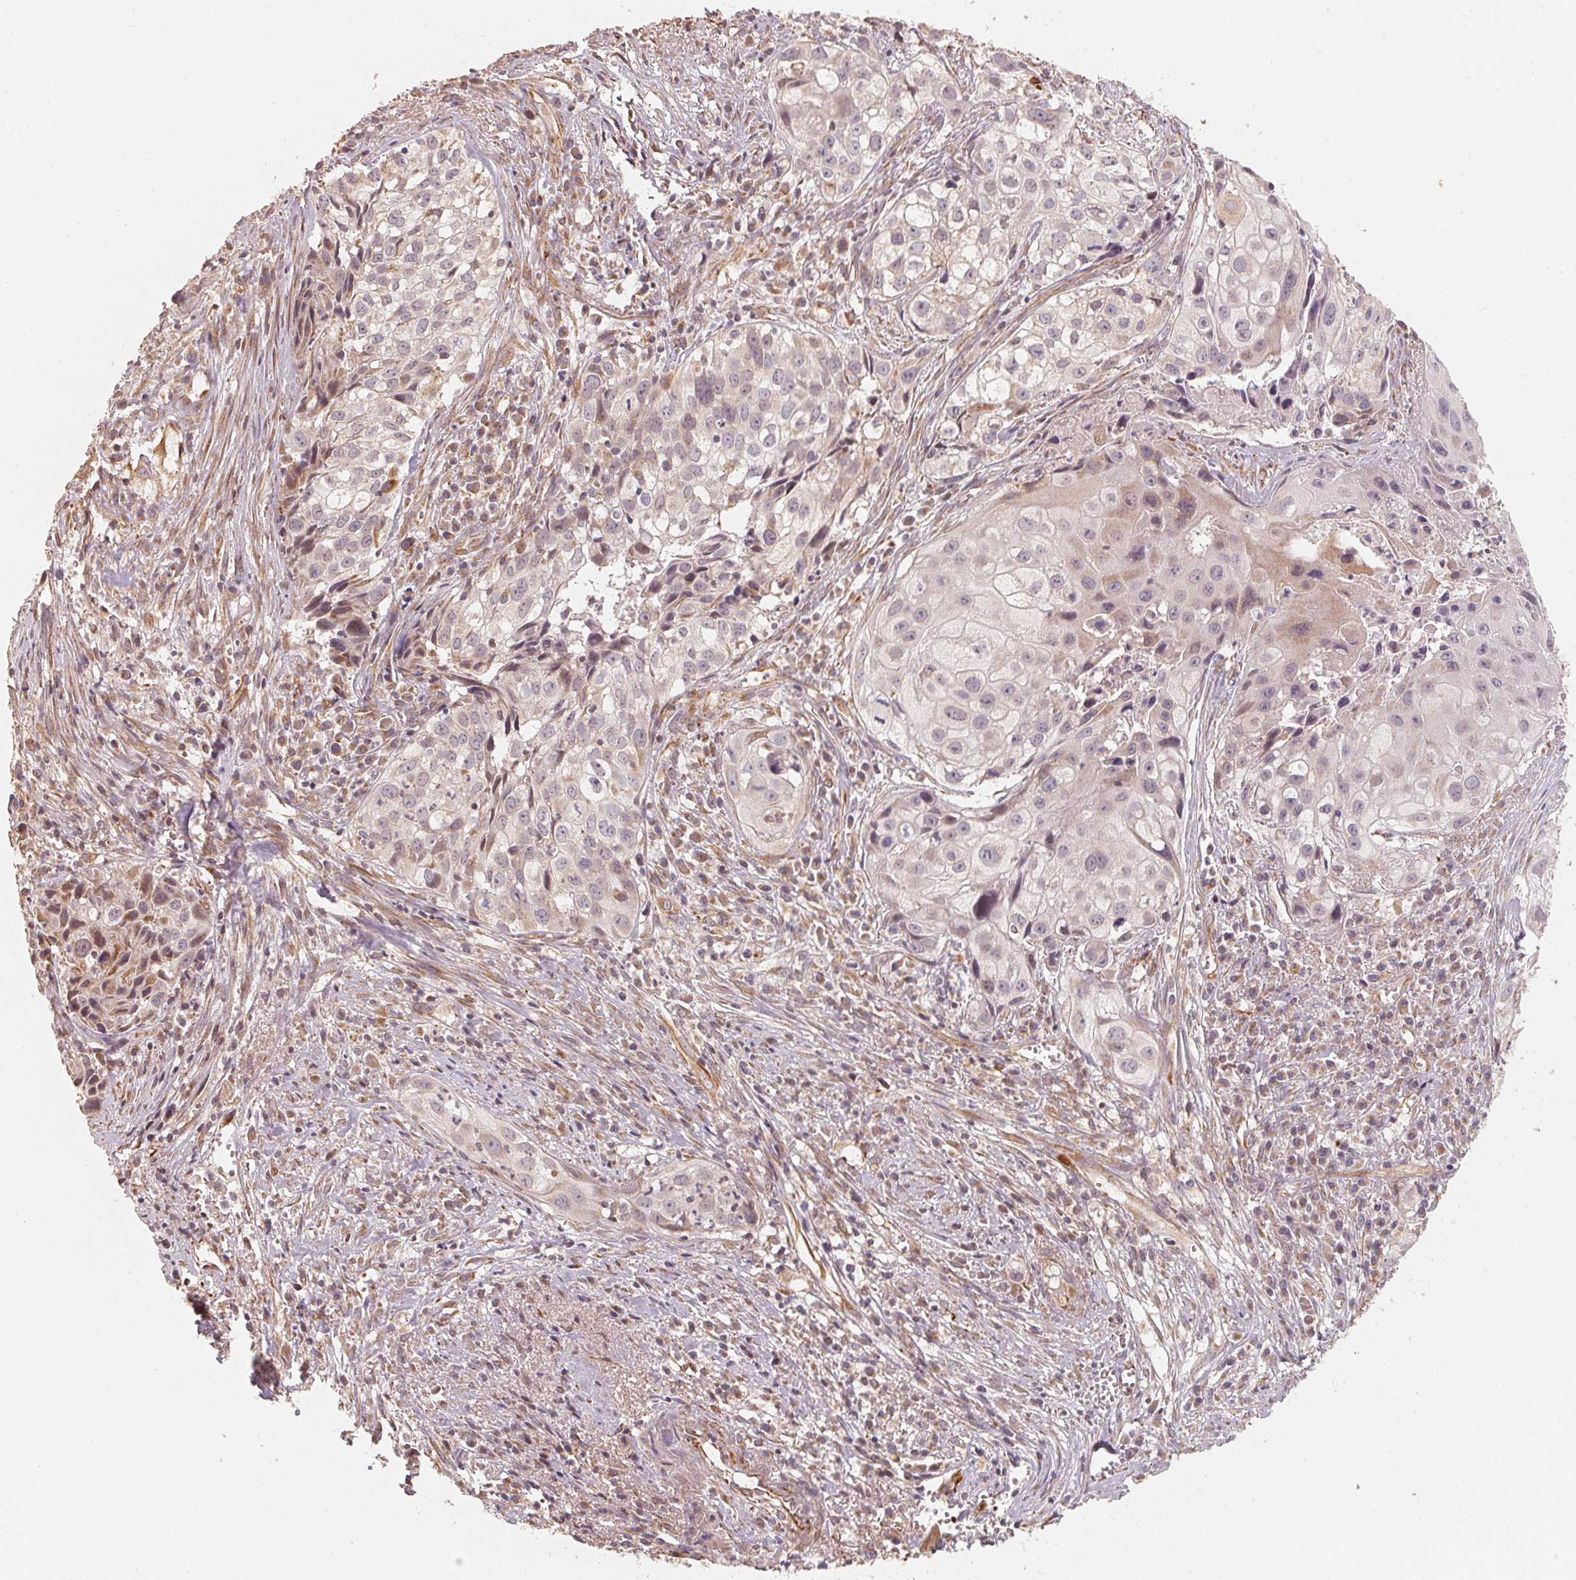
{"staining": {"intensity": "negative", "quantity": "none", "location": "none"}, "tissue": "cervical cancer", "cell_type": "Tumor cells", "image_type": "cancer", "snomed": [{"axis": "morphology", "description": "Squamous cell carcinoma, NOS"}, {"axis": "topography", "description": "Cervix"}], "caption": "There is no significant expression in tumor cells of squamous cell carcinoma (cervical).", "gene": "TSPAN12", "patient": {"sex": "female", "age": 53}}